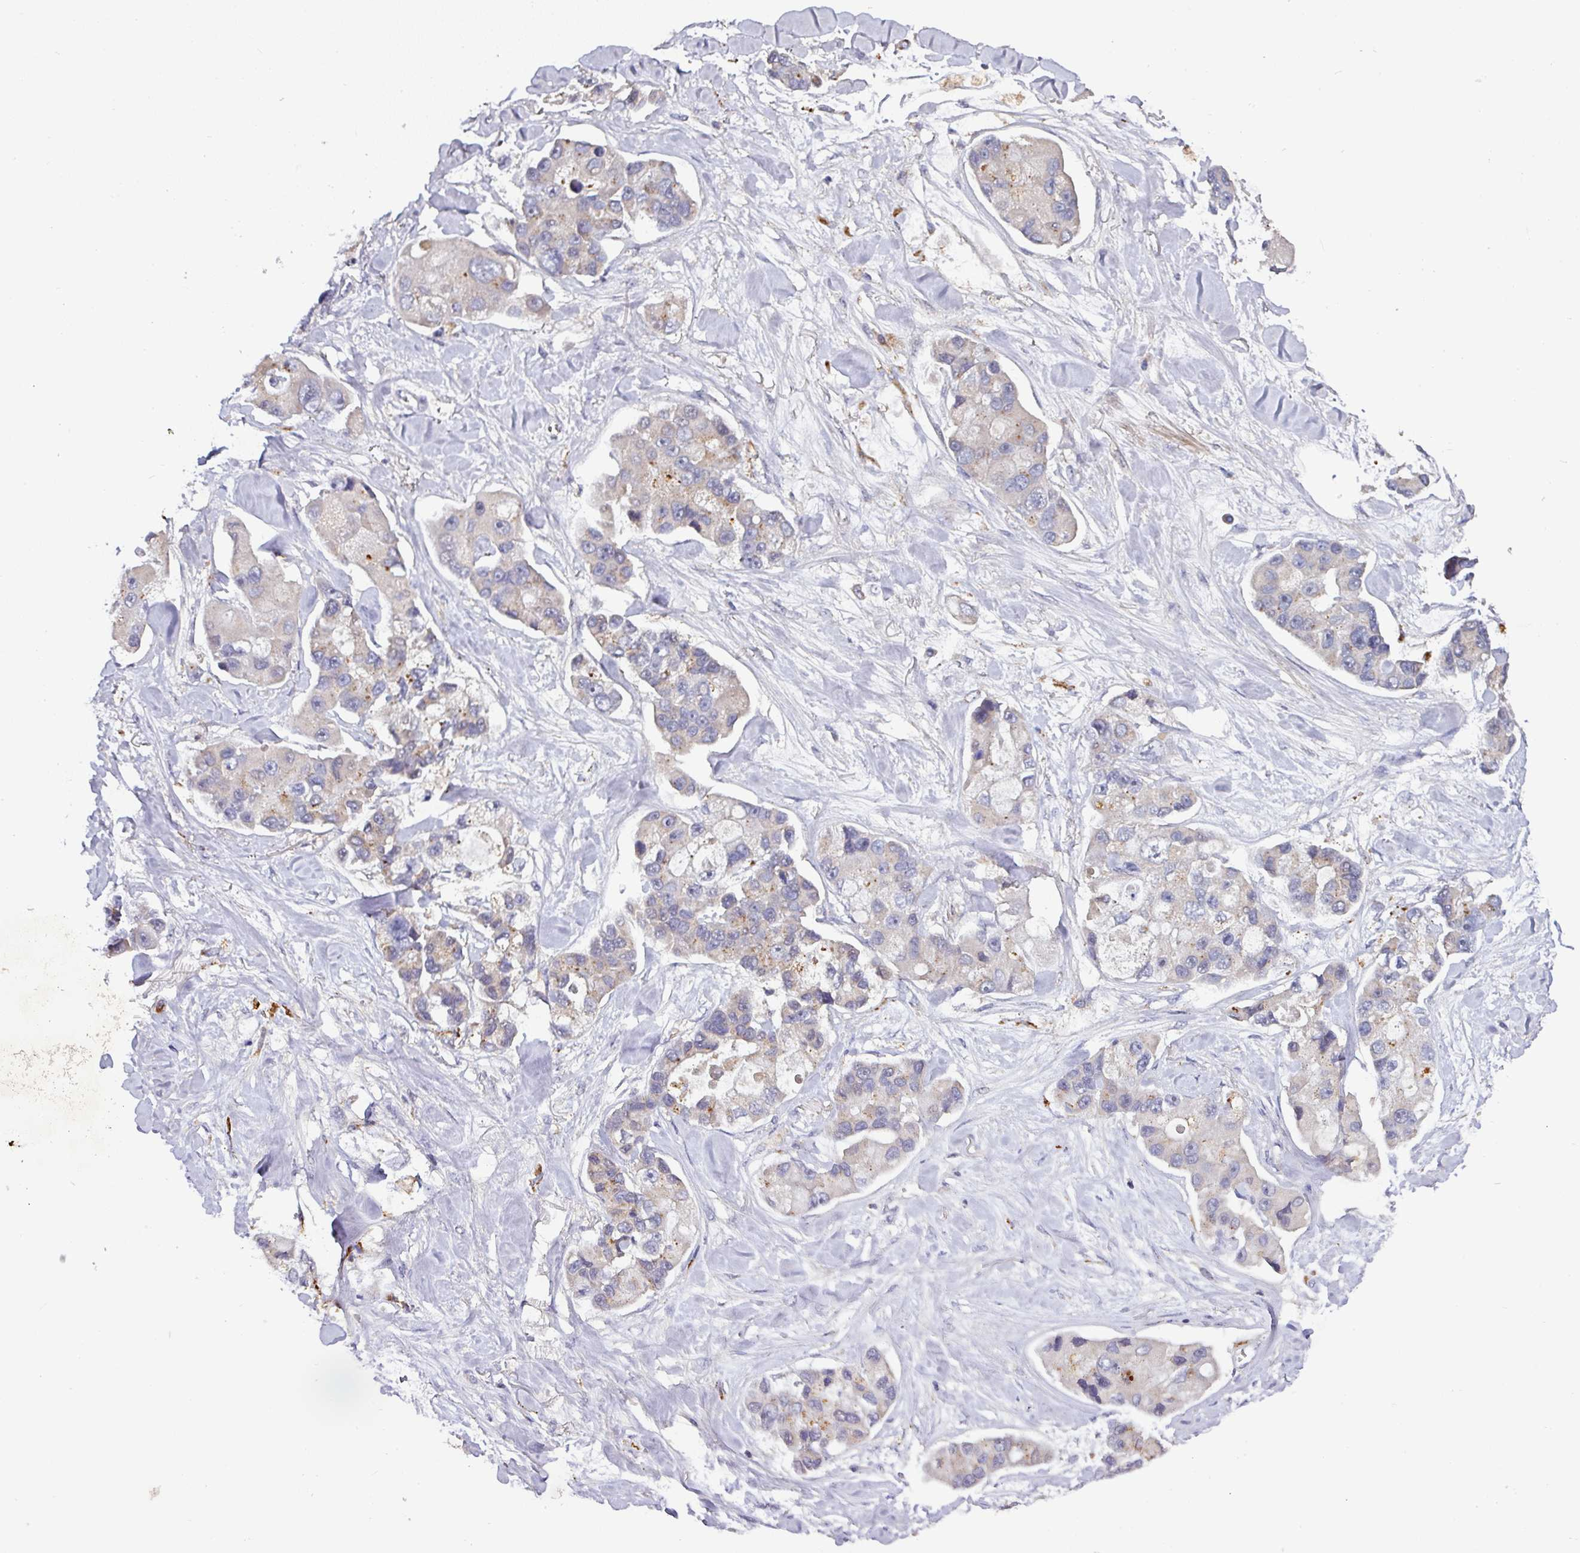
{"staining": {"intensity": "negative", "quantity": "none", "location": "none"}, "tissue": "lung cancer", "cell_type": "Tumor cells", "image_type": "cancer", "snomed": [{"axis": "morphology", "description": "Adenocarcinoma, NOS"}, {"axis": "topography", "description": "Lung"}], "caption": "Tumor cells show no significant expression in lung adenocarcinoma.", "gene": "AEBP2", "patient": {"sex": "female", "age": 54}}